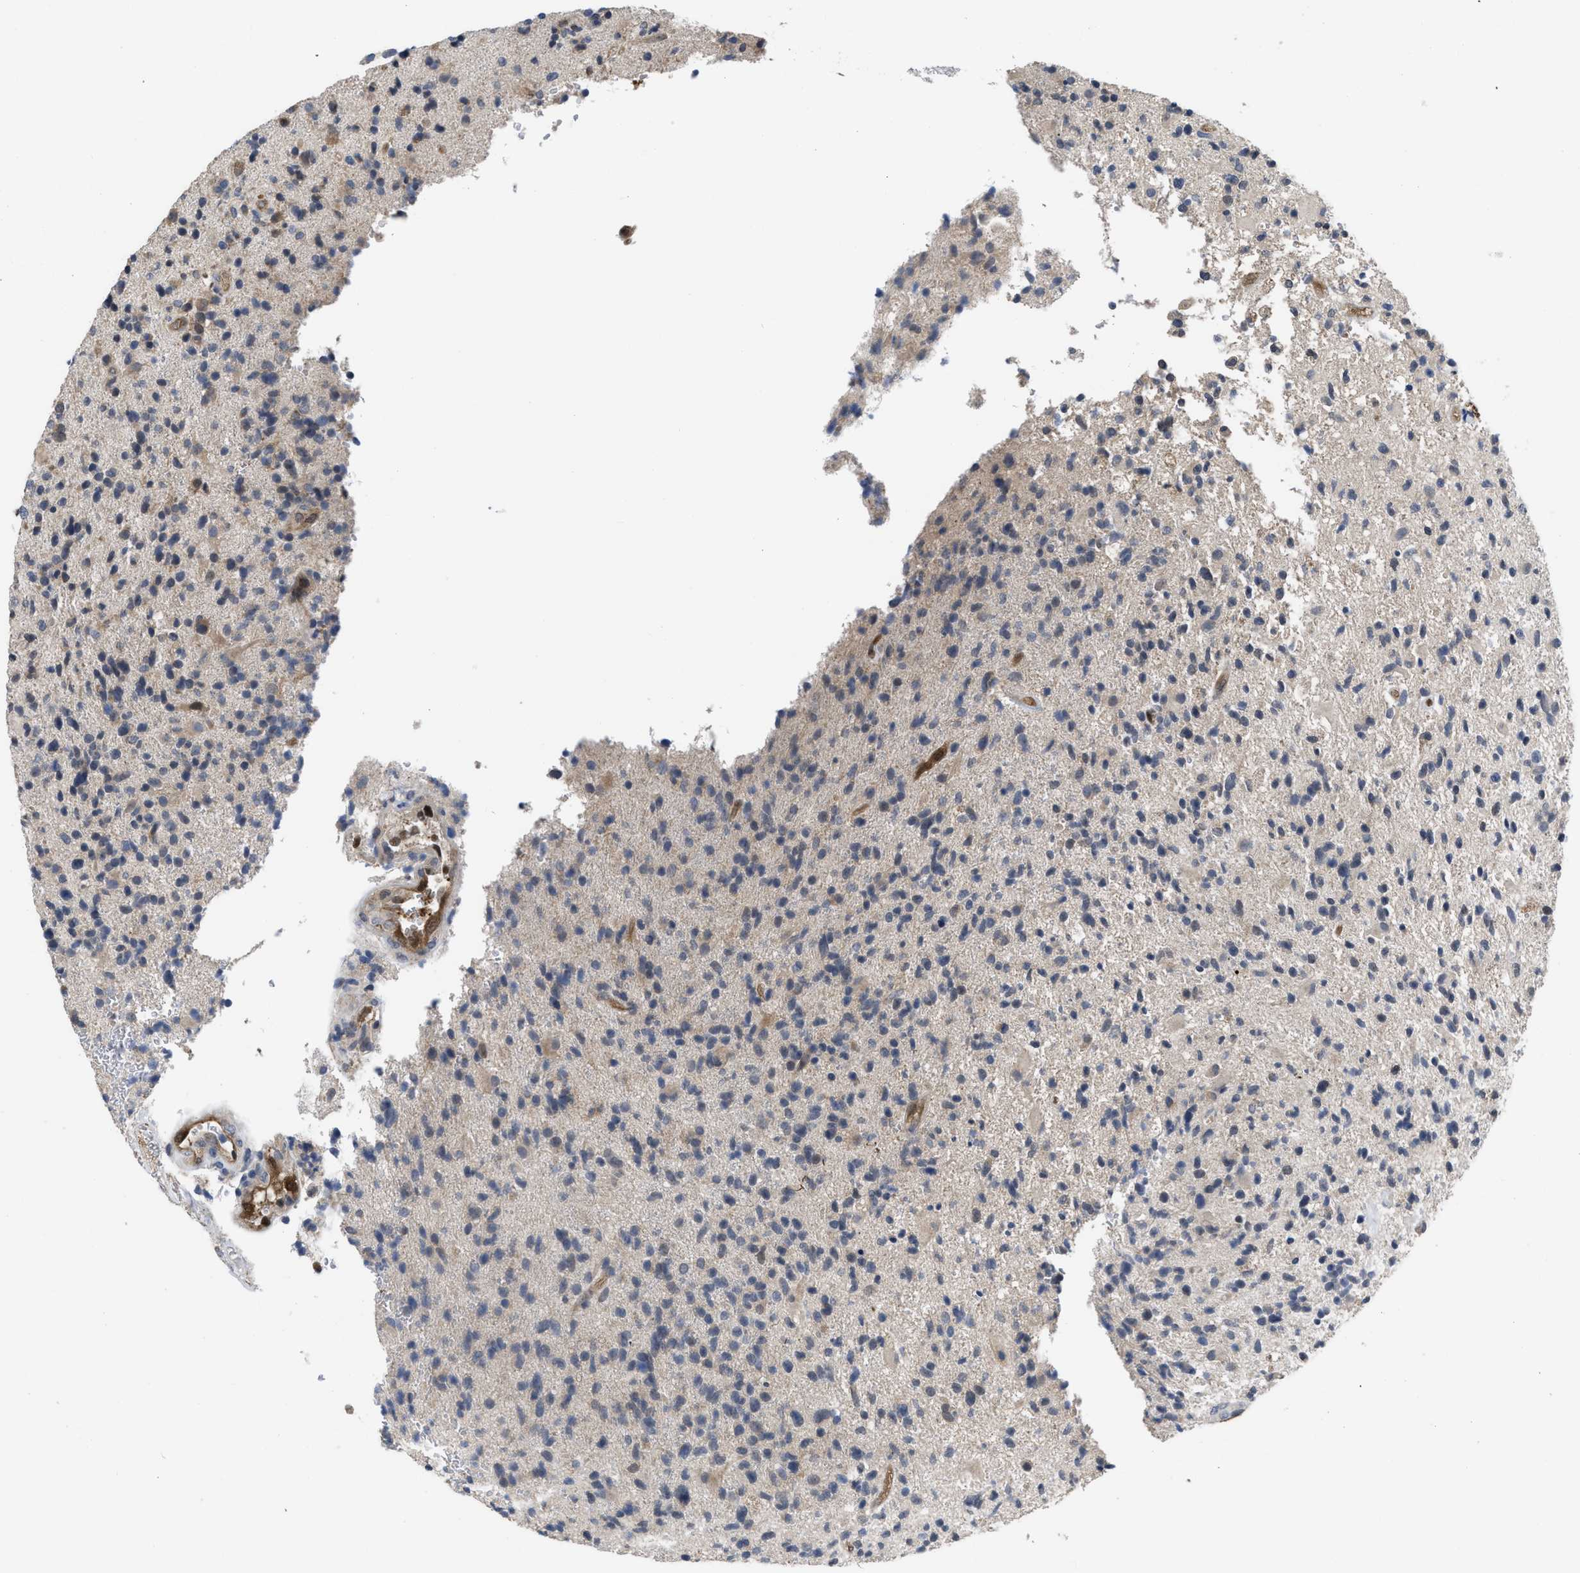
{"staining": {"intensity": "moderate", "quantity": "<25%", "location": "cytoplasmic/membranous"}, "tissue": "glioma", "cell_type": "Tumor cells", "image_type": "cancer", "snomed": [{"axis": "morphology", "description": "Glioma, malignant, High grade"}, {"axis": "topography", "description": "Brain"}], "caption": "Tumor cells reveal low levels of moderate cytoplasmic/membranous expression in about <25% of cells in malignant glioma (high-grade).", "gene": "LDAF1", "patient": {"sex": "male", "age": 72}}